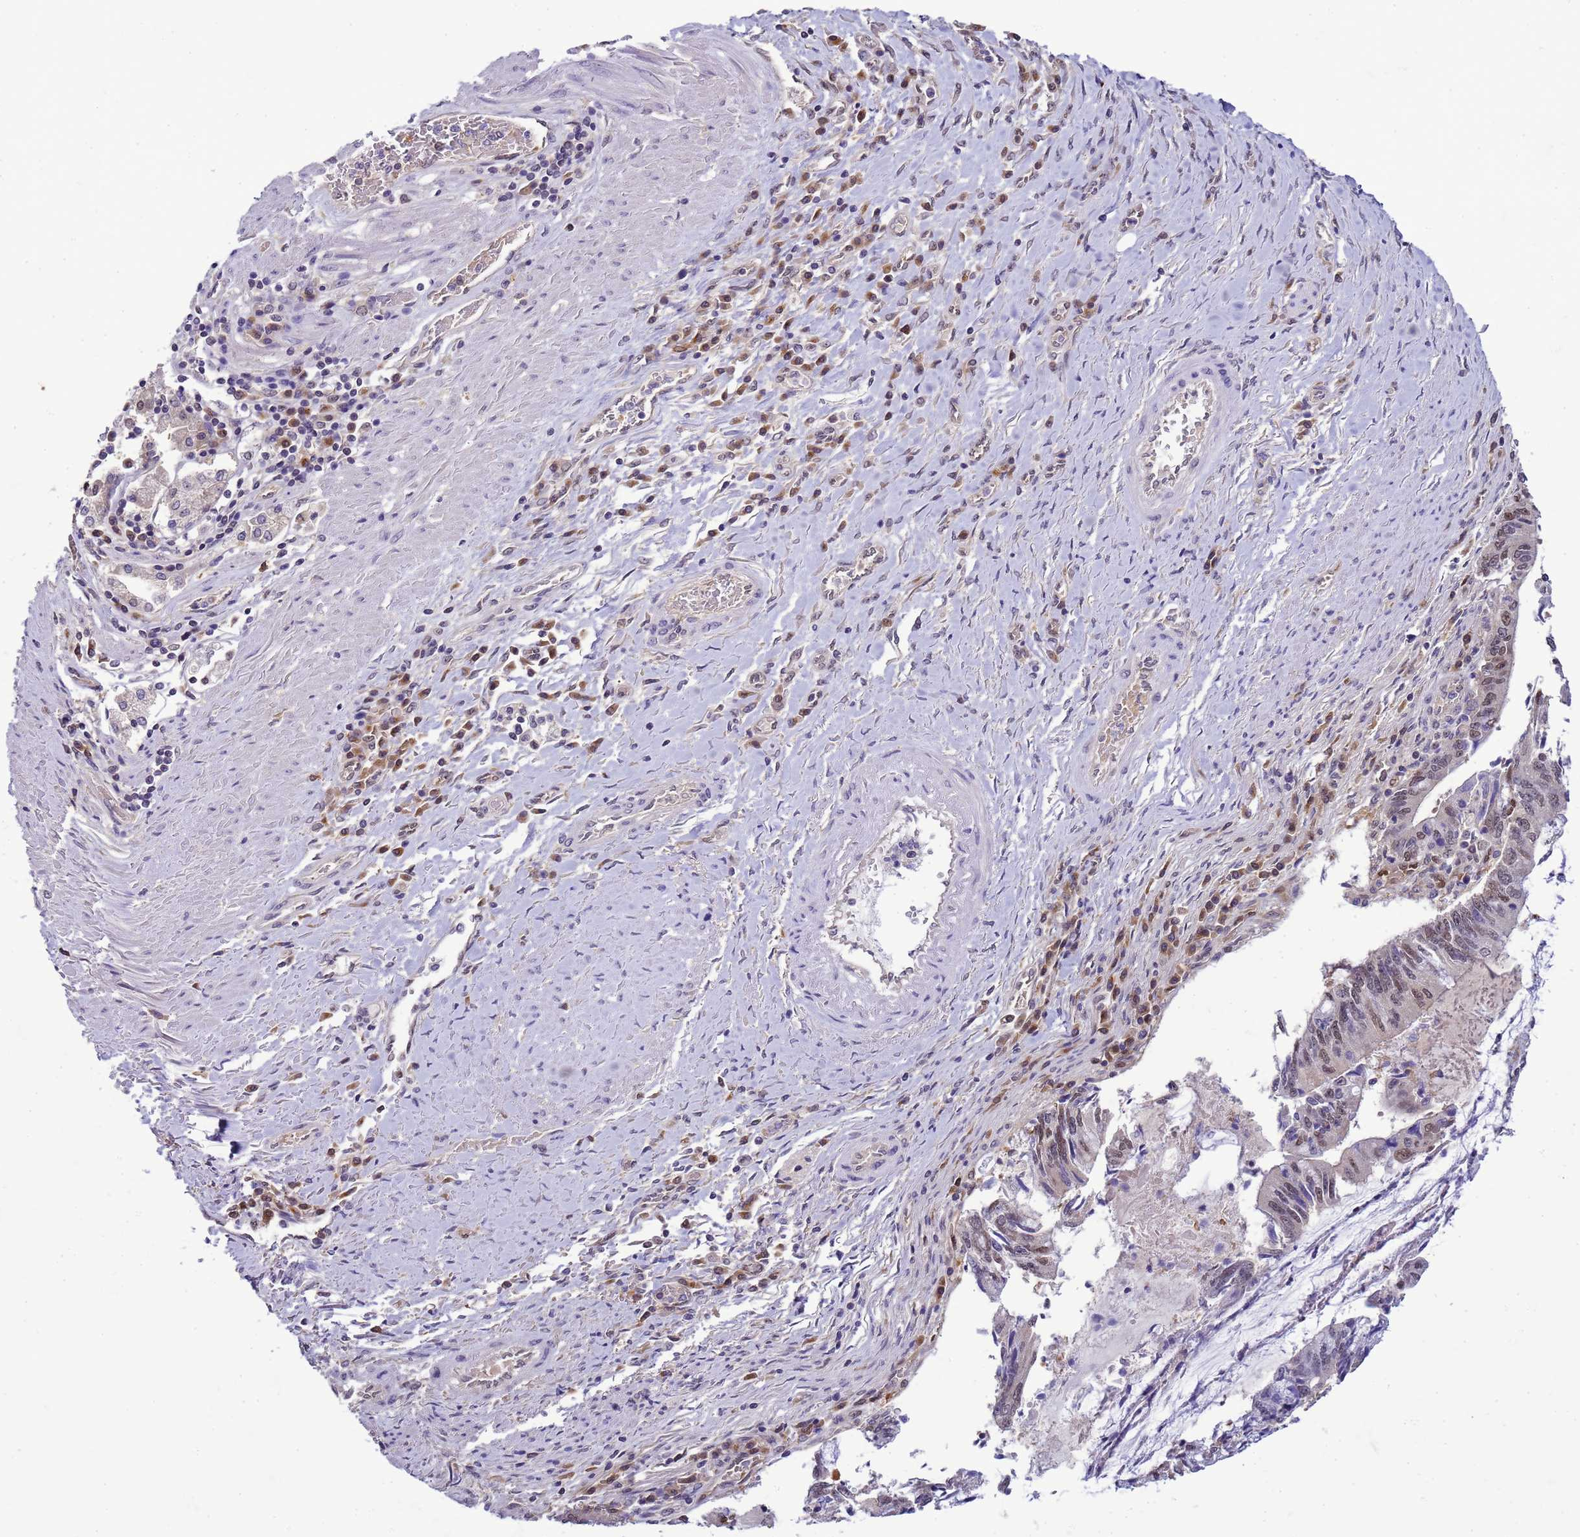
{"staining": {"intensity": "moderate", "quantity": "25%-75%", "location": "nuclear"}, "tissue": "pancreatic cancer", "cell_type": "Tumor cells", "image_type": "cancer", "snomed": [{"axis": "morphology", "description": "Adenocarcinoma, NOS"}, {"axis": "topography", "description": "Pancreas"}], "caption": "Protein expression analysis of human pancreatic cancer reveals moderate nuclear expression in about 25%-75% of tumor cells.", "gene": "DDI2", "patient": {"sex": "female", "age": 50}}